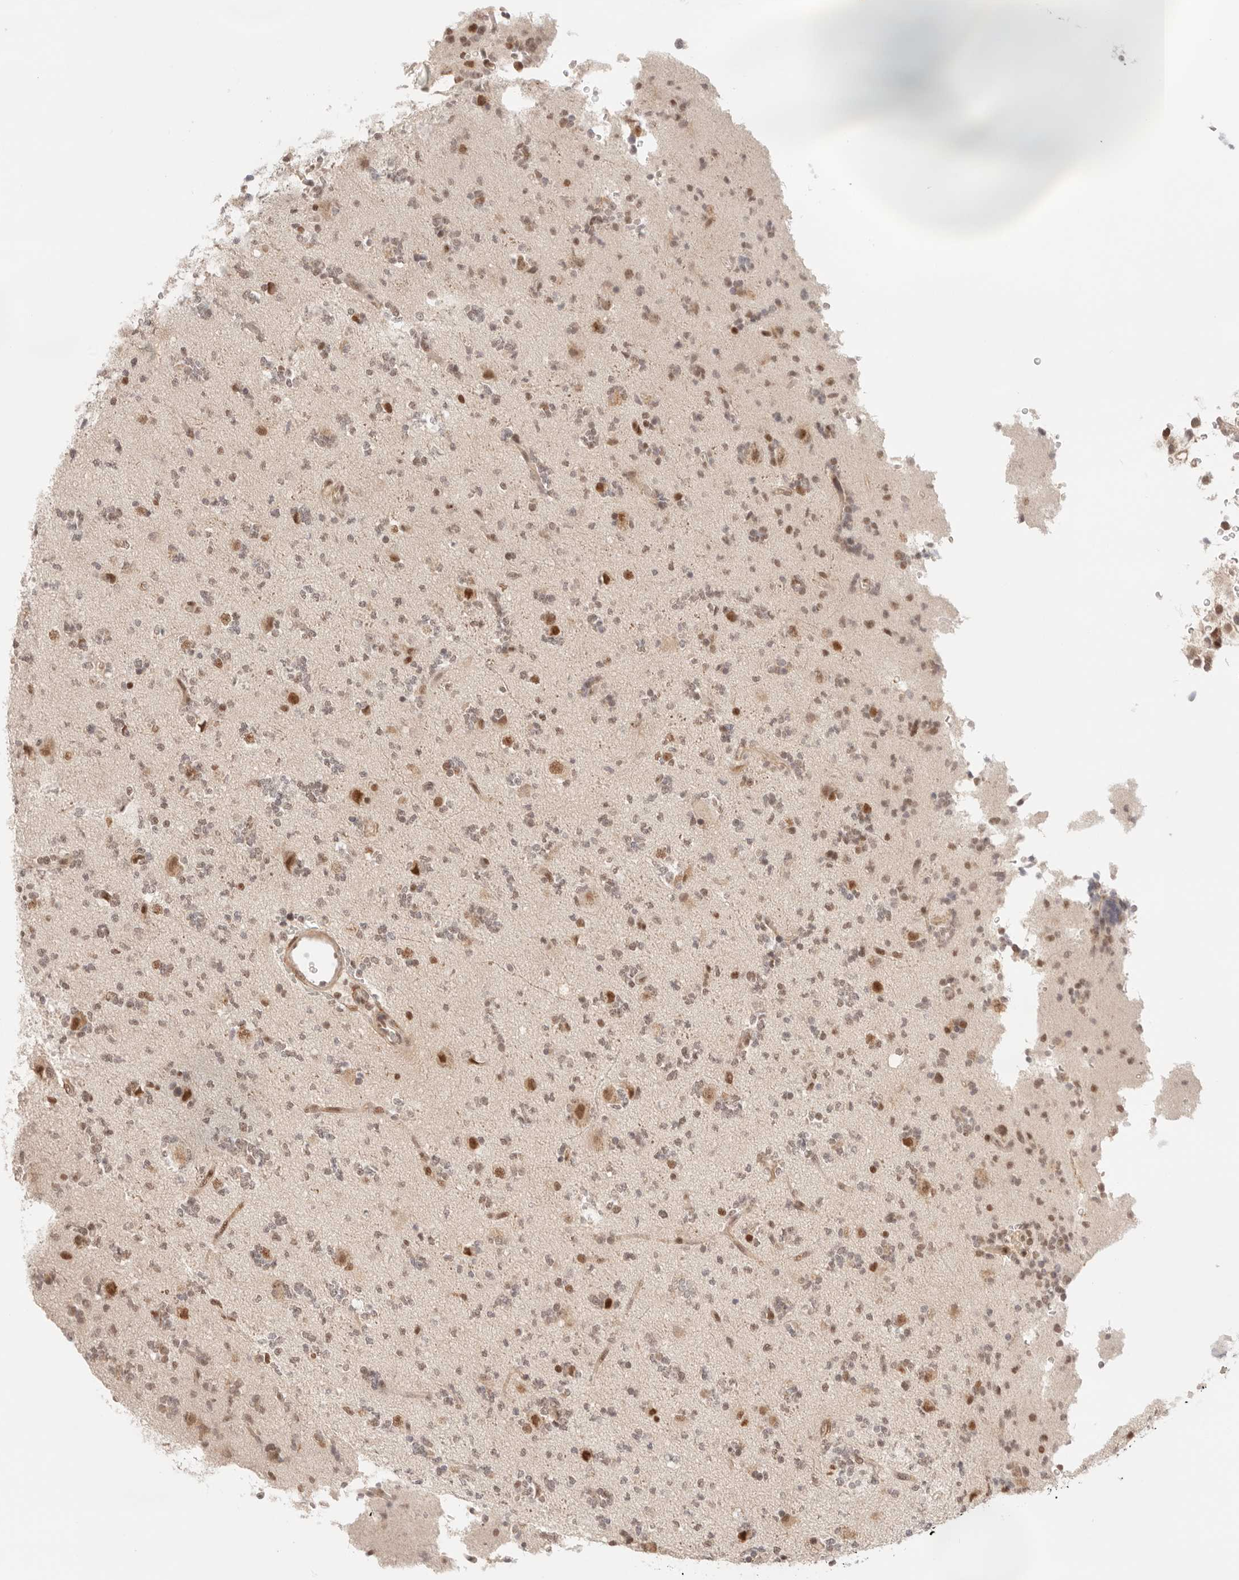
{"staining": {"intensity": "weak", "quantity": "25%-75%", "location": "nuclear"}, "tissue": "glioma", "cell_type": "Tumor cells", "image_type": "cancer", "snomed": [{"axis": "morphology", "description": "Glioma, malignant, High grade"}, {"axis": "topography", "description": "Brain"}], "caption": "Protein staining of glioma tissue reveals weak nuclear positivity in about 25%-75% of tumor cells.", "gene": "GTF2E2", "patient": {"sex": "female", "age": 62}}